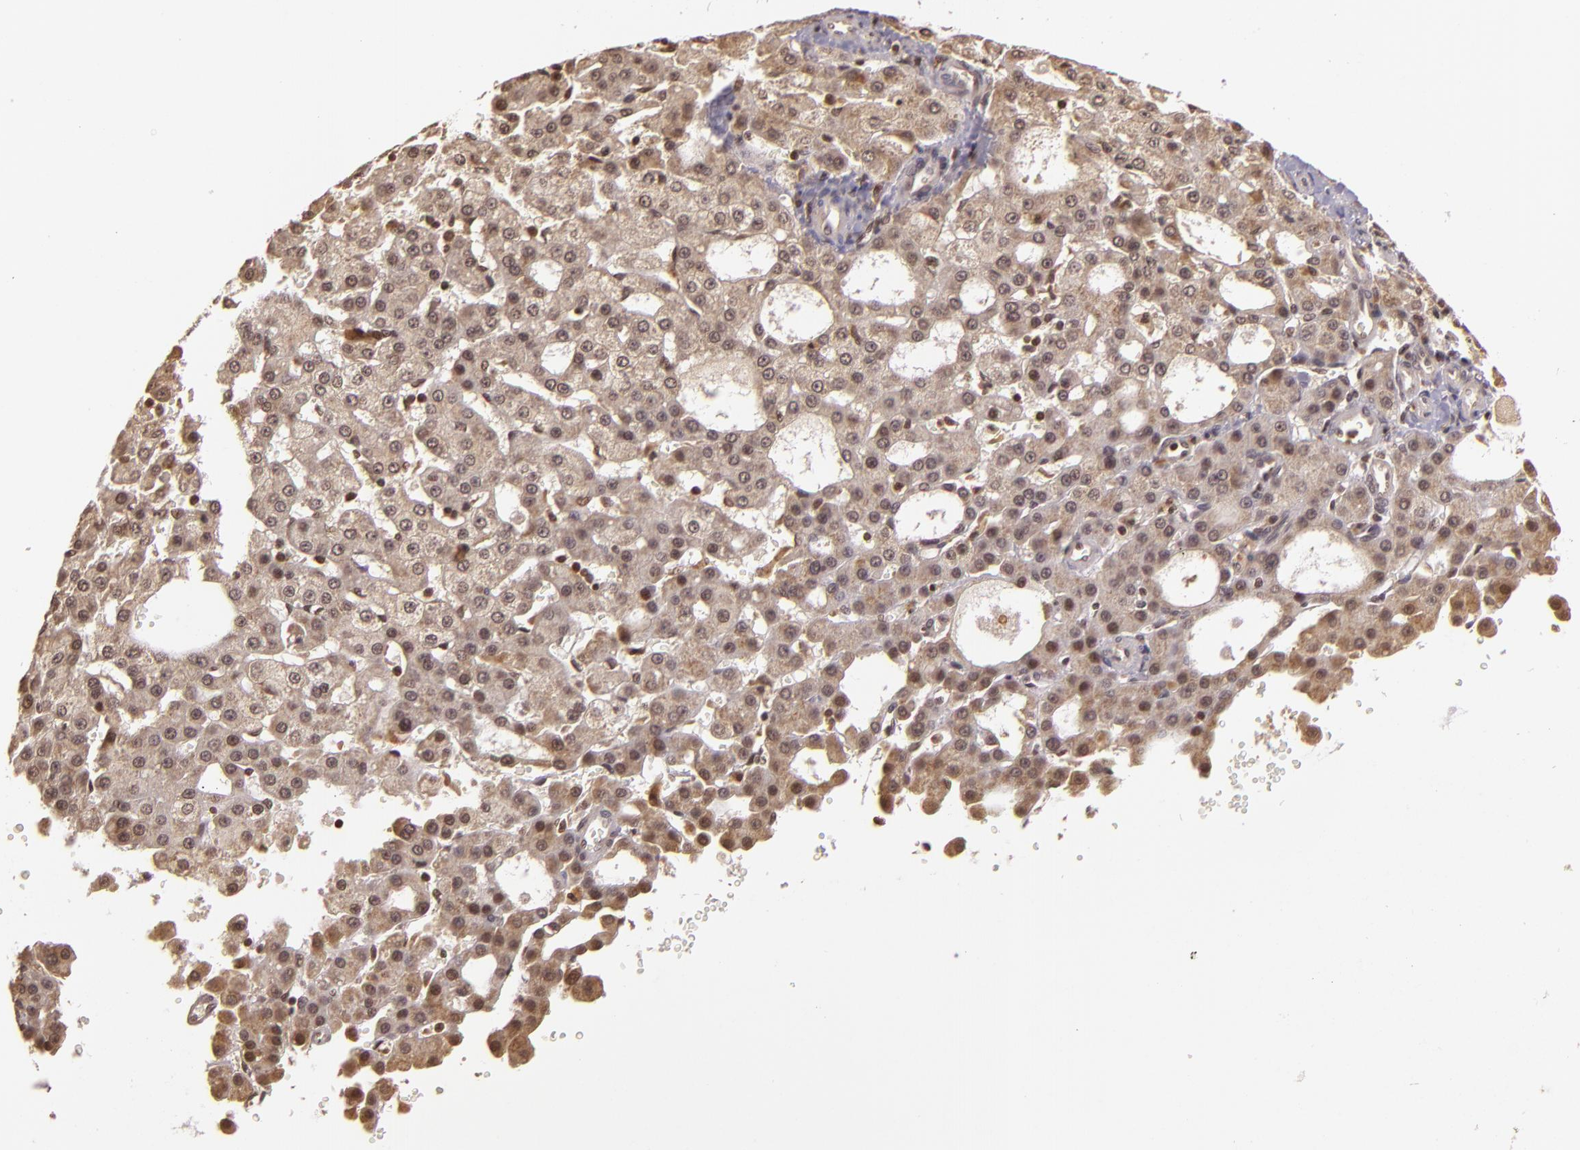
{"staining": {"intensity": "weak", "quantity": ">75%", "location": "cytoplasmic/membranous"}, "tissue": "liver cancer", "cell_type": "Tumor cells", "image_type": "cancer", "snomed": [{"axis": "morphology", "description": "Carcinoma, Hepatocellular, NOS"}, {"axis": "topography", "description": "Liver"}], "caption": "Immunohistochemical staining of human hepatocellular carcinoma (liver) shows low levels of weak cytoplasmic/membranous expression in approximately >75% of tumor cells. (Brightfield microscopy of DAB IHC at high magnification).", "gene": "TXNRD2", "patient": {"sex": "male", "age": 47}}